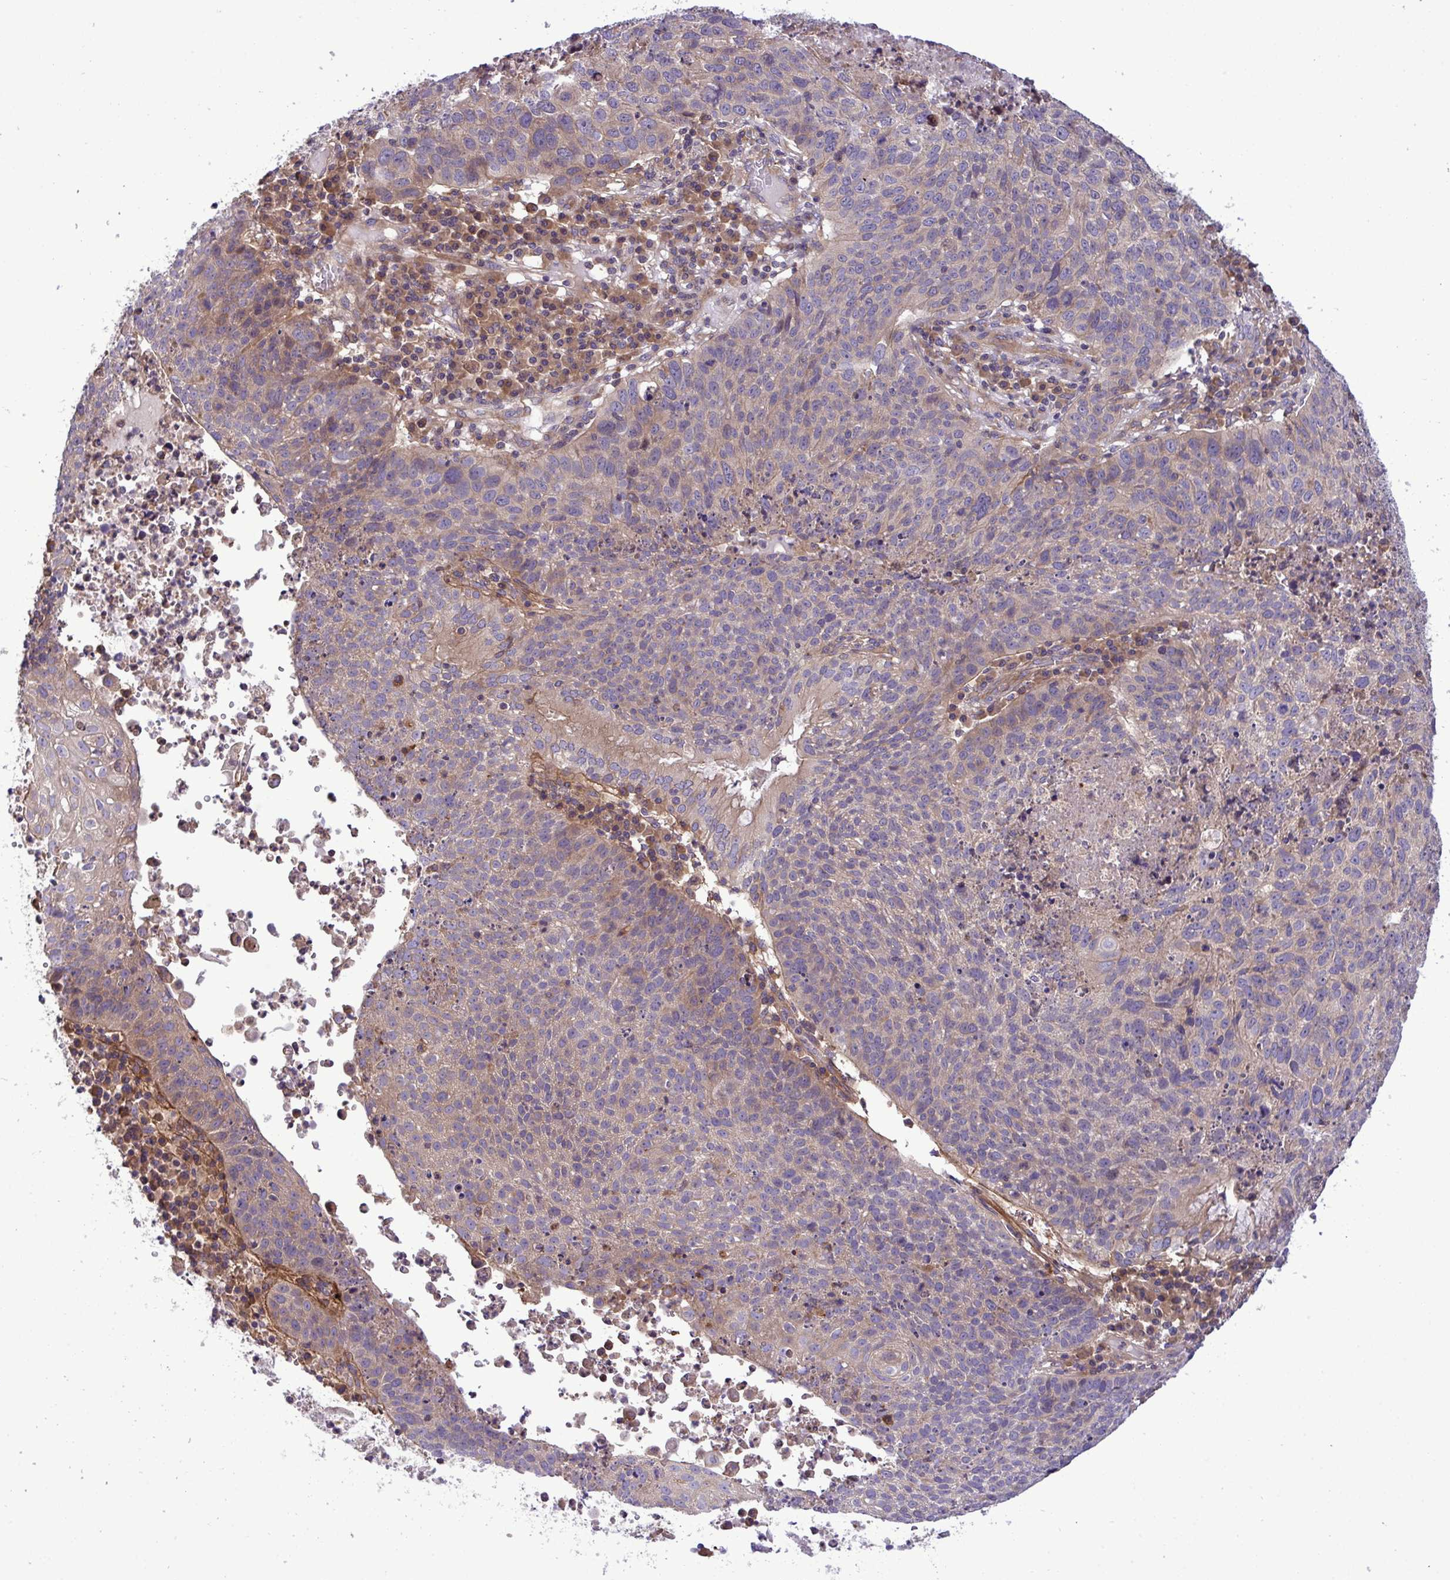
{"staining": {"intensity": "moderate", "quantity": "25%-75%", "location": "cytoplasmic/membranous"}, "tissue": "lung cancer", "cell_type": "Tumor cells", "image_type": "cancer", "snomed": [{"axis": "morphology", "description": "Squamous cell carcinoma, NOS"}, {"axis": "topography", "description": "Lung"}], "caption": "The immunohistochemical stain labels moderate cytoplasmic/membranous expression in tumor cells of squamous cell carcinoma (lung) tissue.", "gene": "GRB14", "patient": {"sex": "male", "age": 63}}